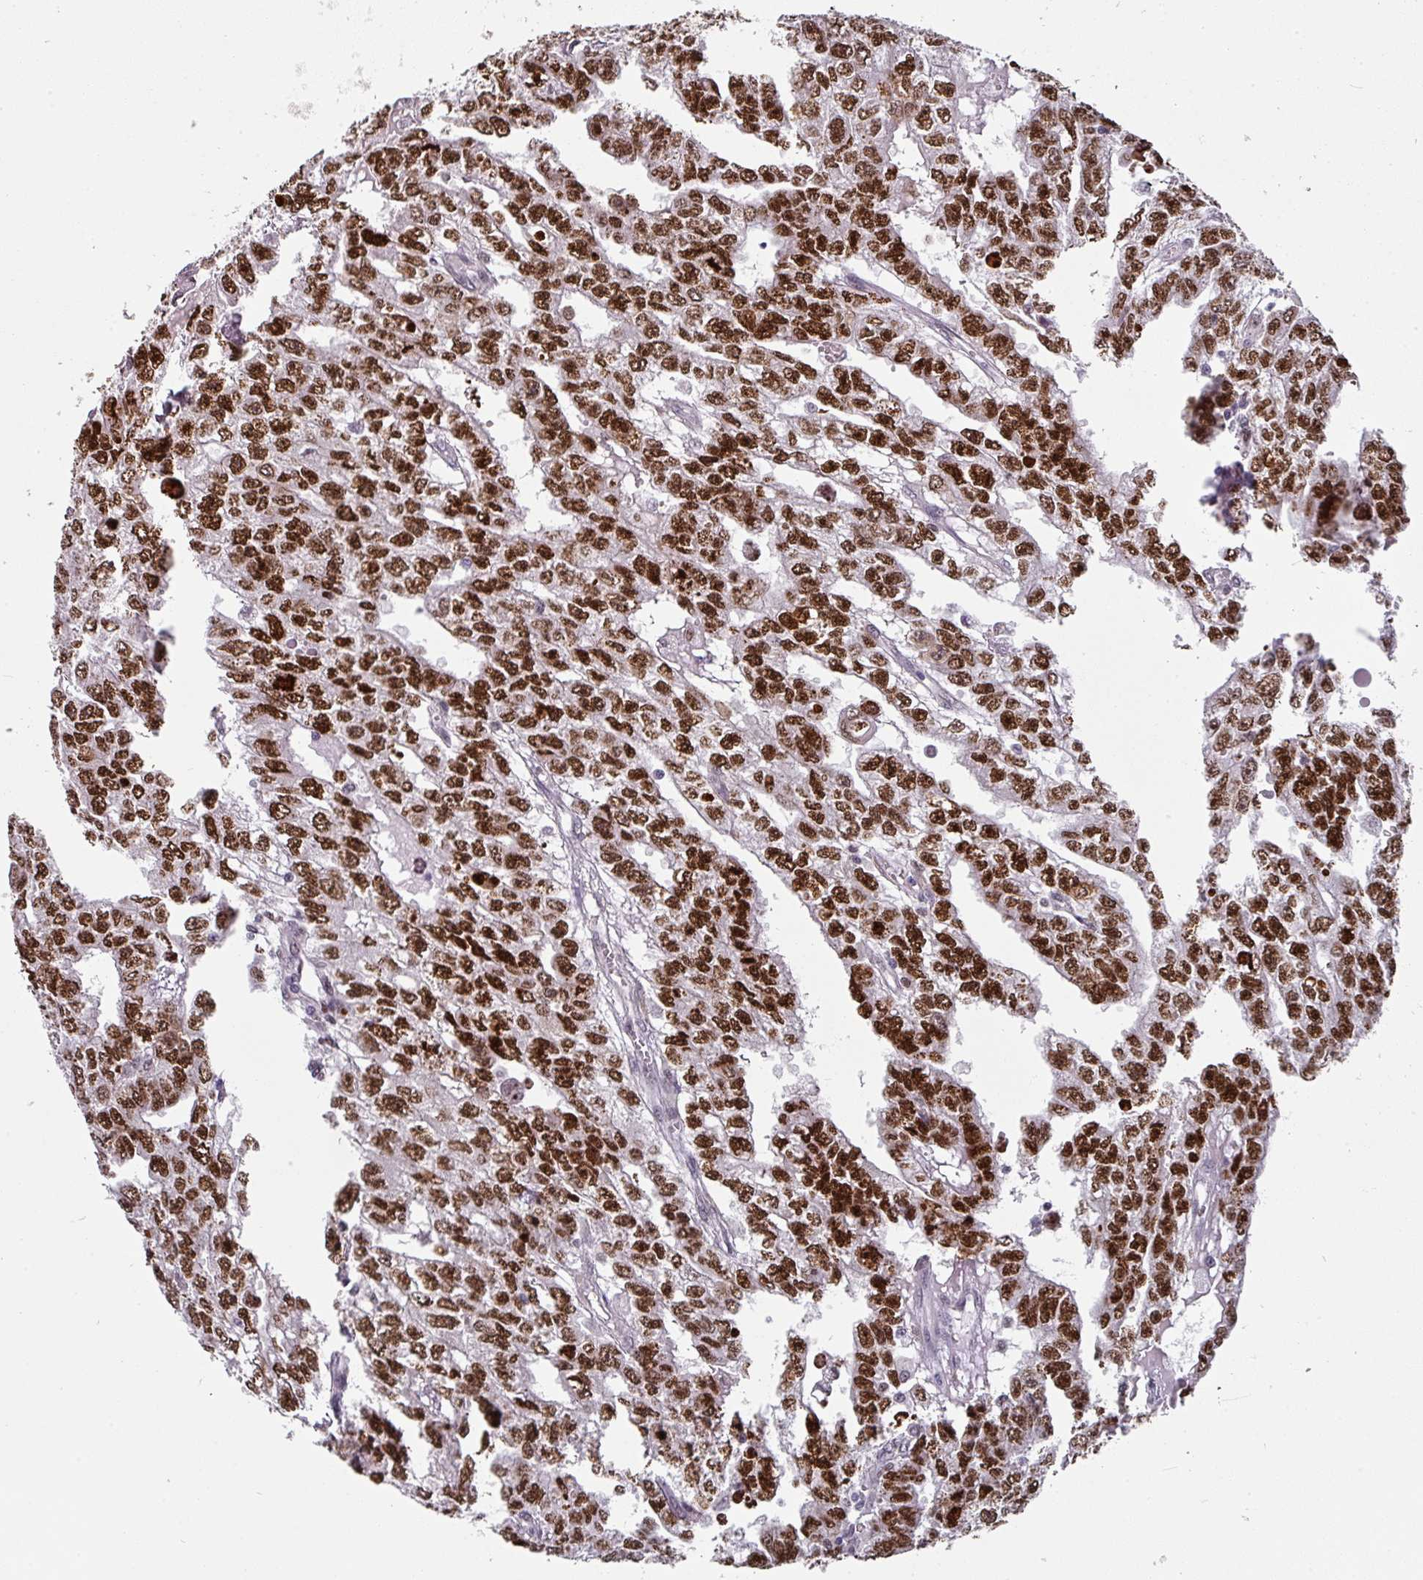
{"staining": {"intensity": "strong", "quantity": ">75%", "location": "nuclear"}, "tissue": "testis cancer", "cell_type": "Tumor cells", "image_type": "cancer", "snomed": [{"axis": "morphology", "description": "Carcinoma, Embryonal, NOS"}, {"axis": "topography", "description": "Testis"}], "caption": "The photomicrograph reveals staining of testis embryonal carcinoma, revealing strong nuclear protein staining (brown color) within tumor cells. Nuclei are stained in blue.", "gene": "RAD50", "patient": {"sex": "male", "age": 20}}